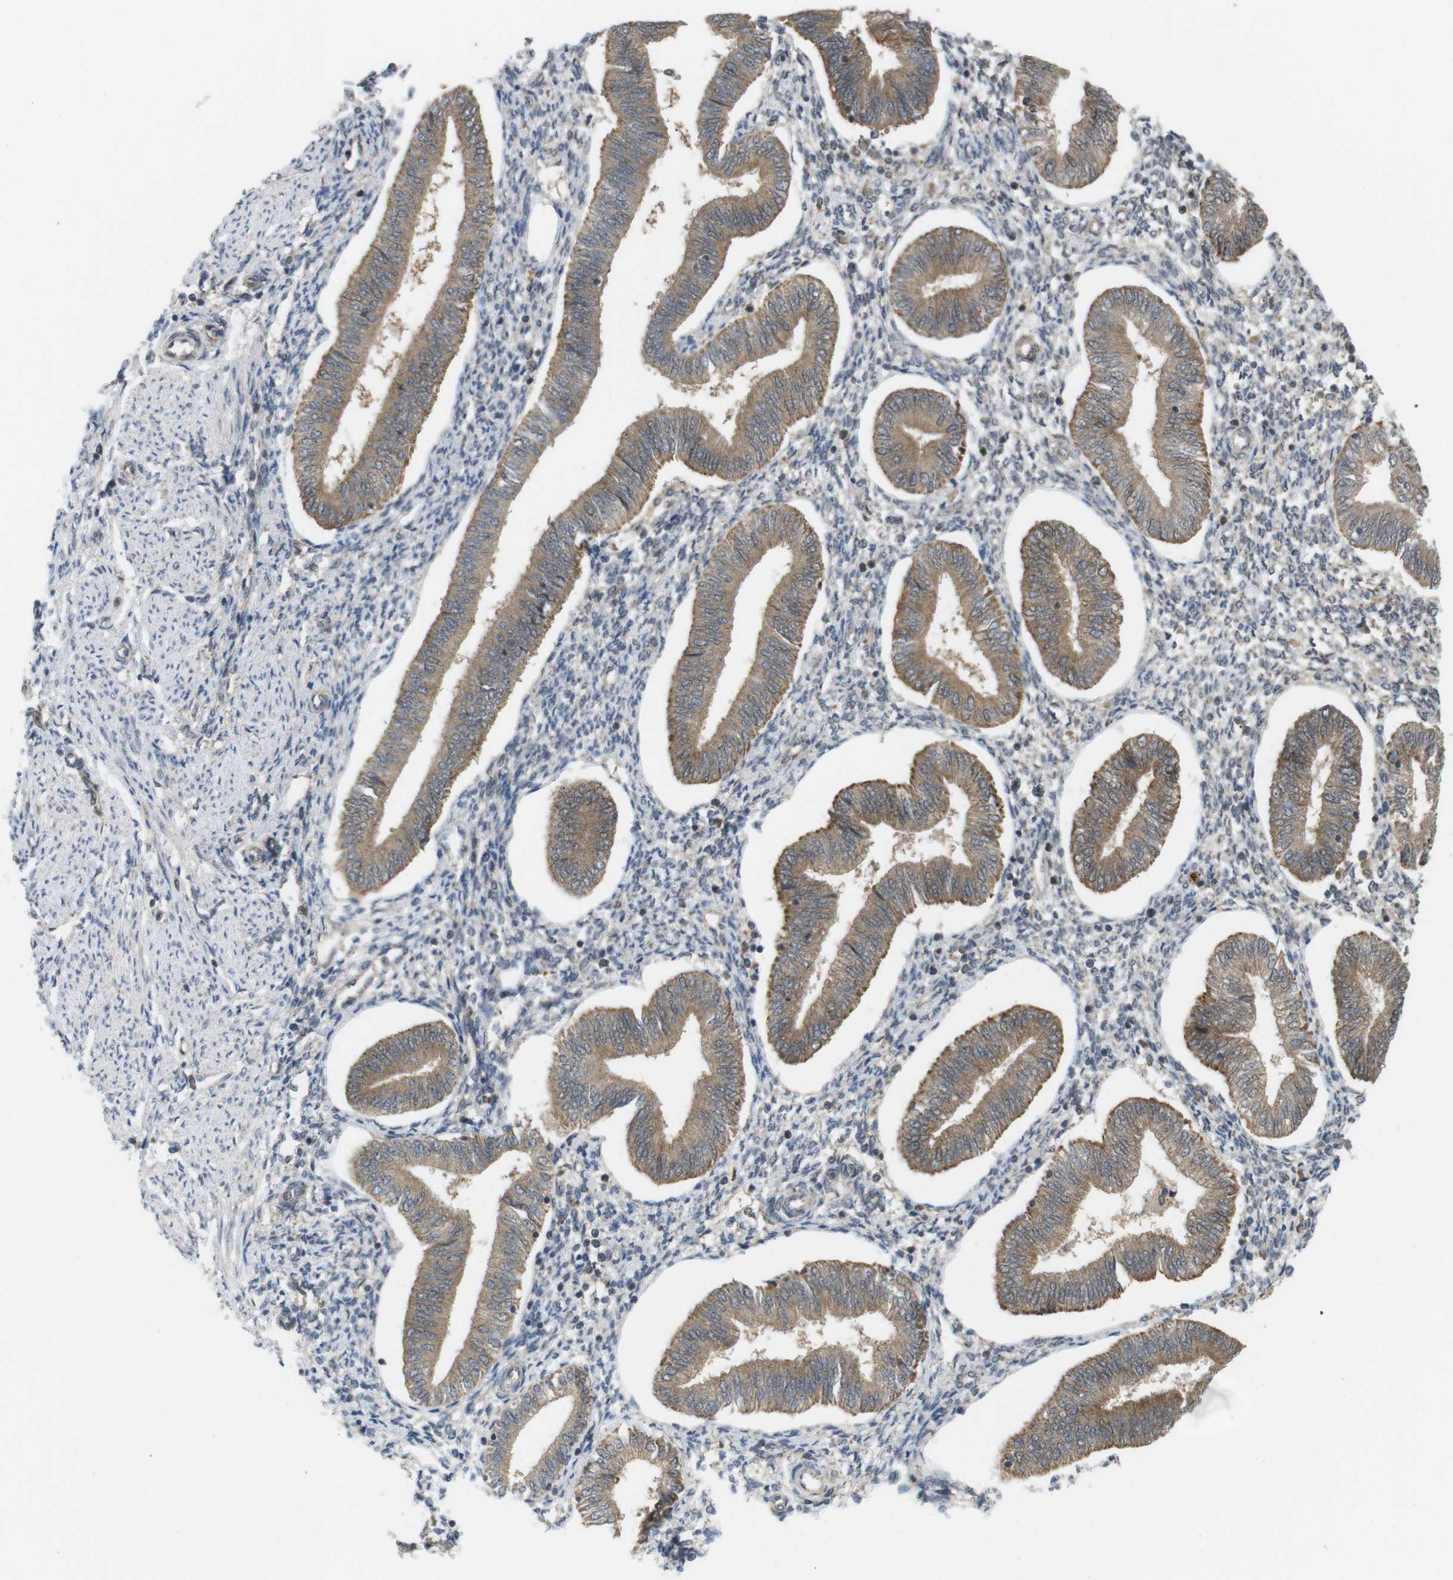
{"staining": {"intensity": "negative", "quantity": "none", "location": "none"}, "tissue": "endometrium", "cell_type": "Cells in endometrial stroma", "image_type": "normal", "snomed": [{"axis": "morphology", "description": "Normal tissue, NOS"}, {"axis": "topography", "description": "Endometrium"}], "caption": "An IHC histopathology image of unremarkable endometrium is shown. There is no staining in cells in endometrial stroma of endometrium. (Brightfield microscopy of DAB (3,3'-diaminobenzidine) immunohistochemistry (IHC) at high magnification).", "gene": "RNF130", "patient": {"sex": "female", "age": 50}}